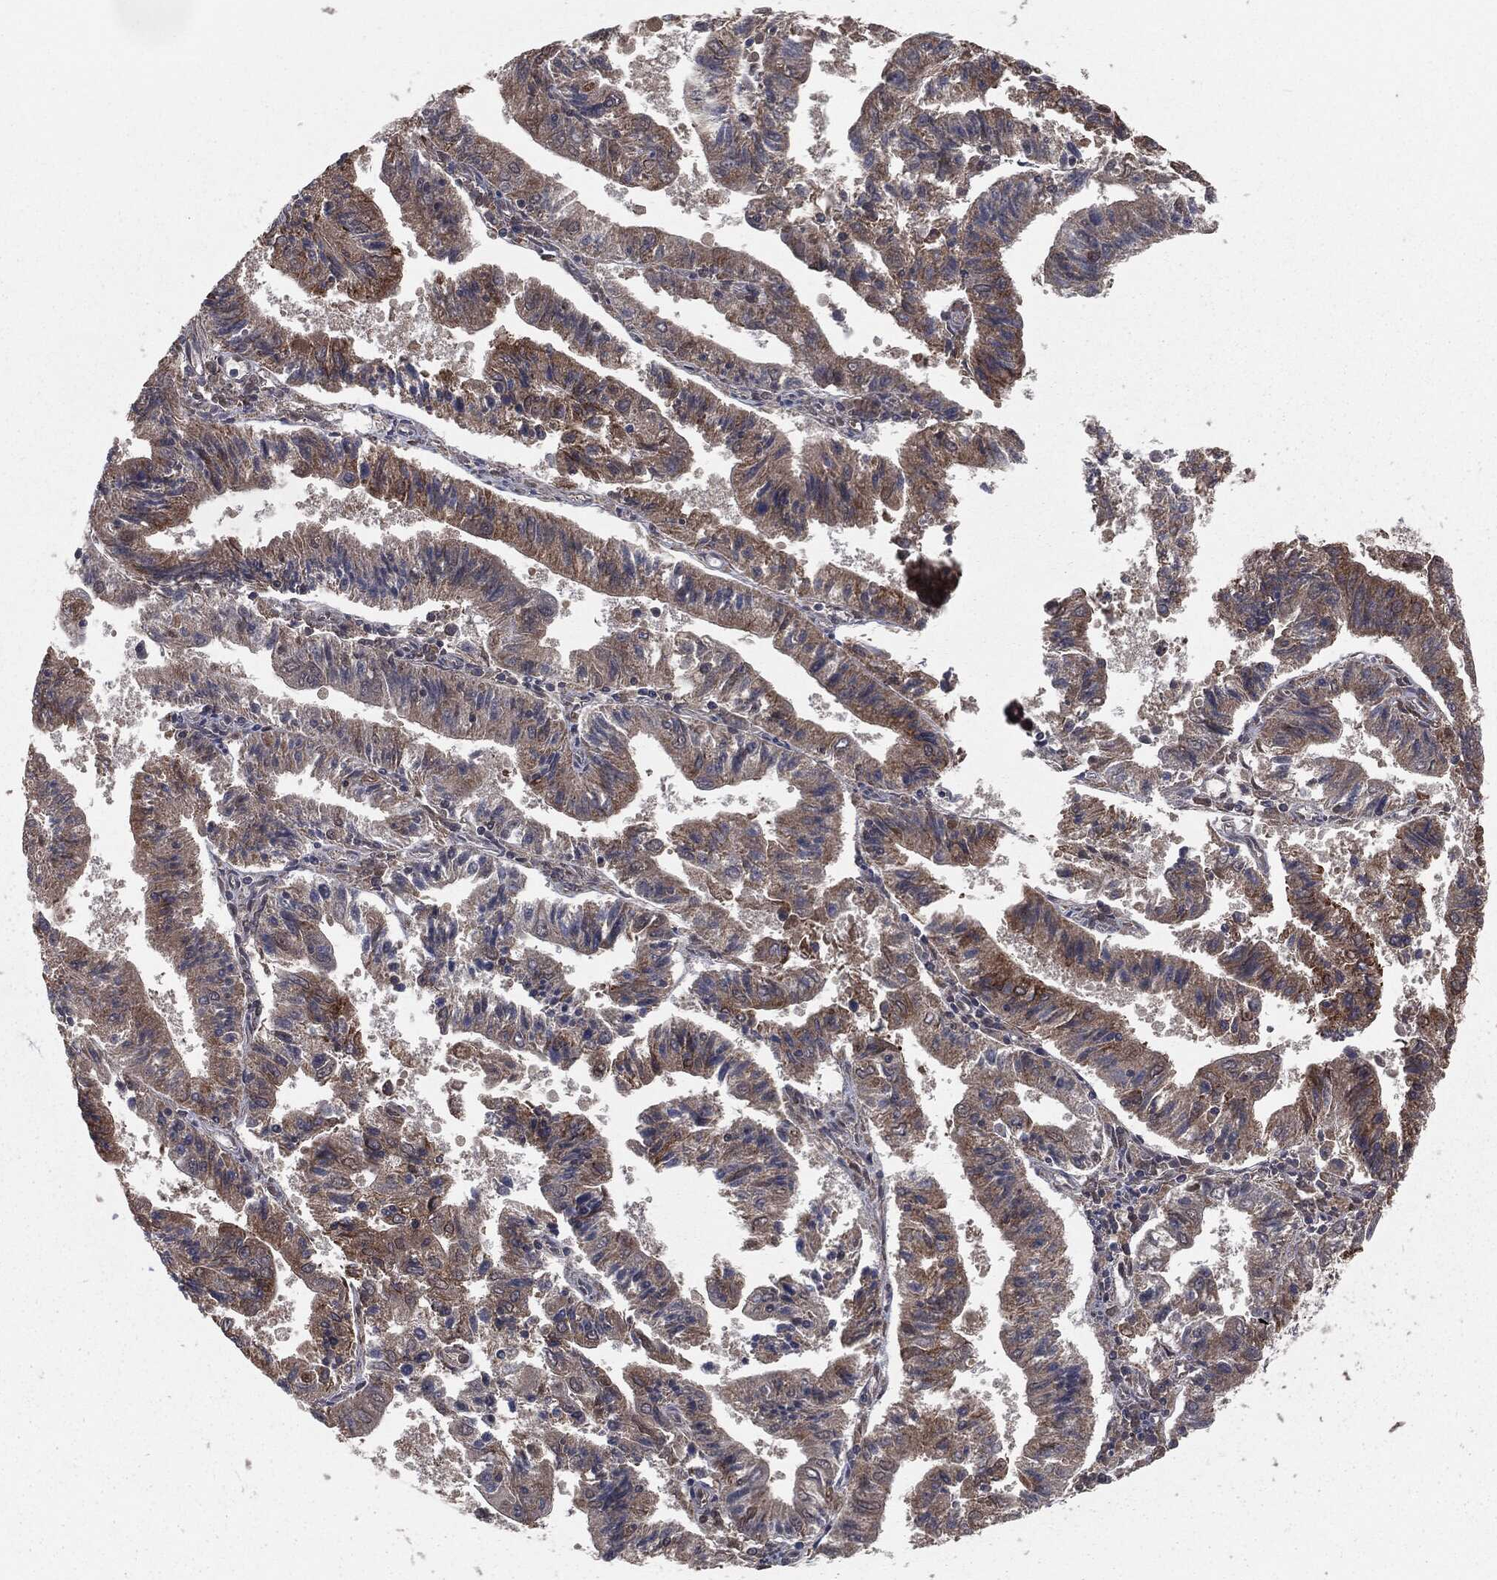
{"staining": {"intensity": "moderate", "quantity": "<25%", "location": "cytoplasmic/membranous"}, "tissue": "endometrial cancer", "cell_type": "Tumor cells", "image_type": "cancer", "snomed": [{"axis": "morphology", "description": "Adenocarcinoma, NOS"}, {"axis": "topography", "description": "Endometrium"}], "caption": "Endometrial cancer tissue demonstrates moderate cytoplasmic/membranous staining in approximately <25% of tumor cells (Stains: DAB in brown, nuclei in blue, Microscopy: brightfield microscopy at high magnification).", "gene": "FBXO7", "patient": {"sex": "female", "age": 82}}